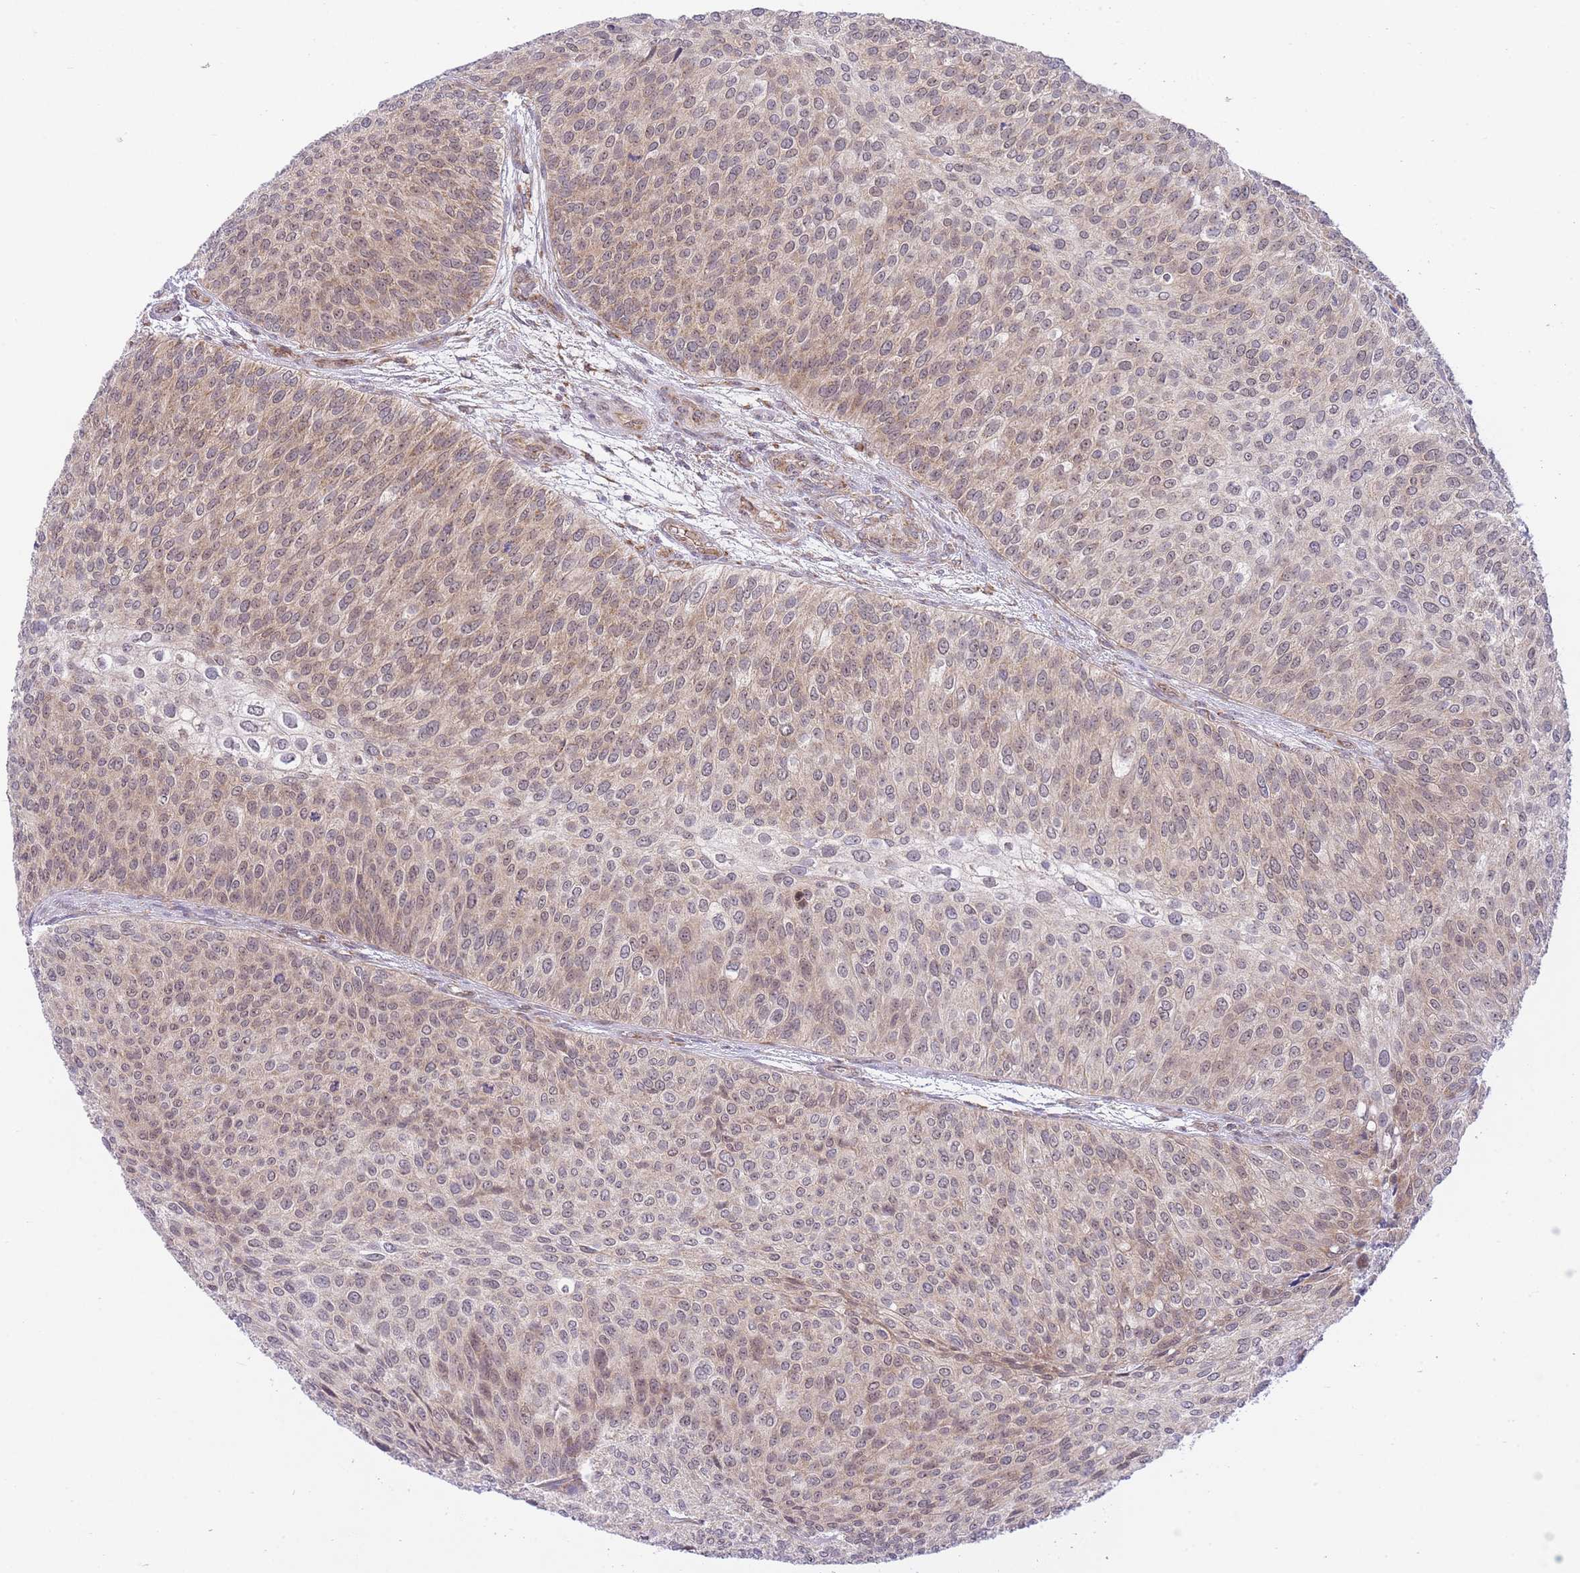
{"staining": {"intensity": "weak", "quantity": ">75%", "location": "cytoplasmic/membranous,nuclear"}, "tissue": "urothelial cancer", "cell_type": "Tumor cells", "image_type": "cancer", "snomed": [{"axis": "morphology", "description": "Urothelial carcinoma, Low grade"}, {"axis": "topography", "description": "Urinary bladder"}], "caption": "Protein analysis of urothelial cancer tissue exhibits weak cytoplasmic/membranous and nuclear staining in about >75% of tumor cells.", "gene": "EXOSC8", "patient": {"sex": "male", "age": 84}}